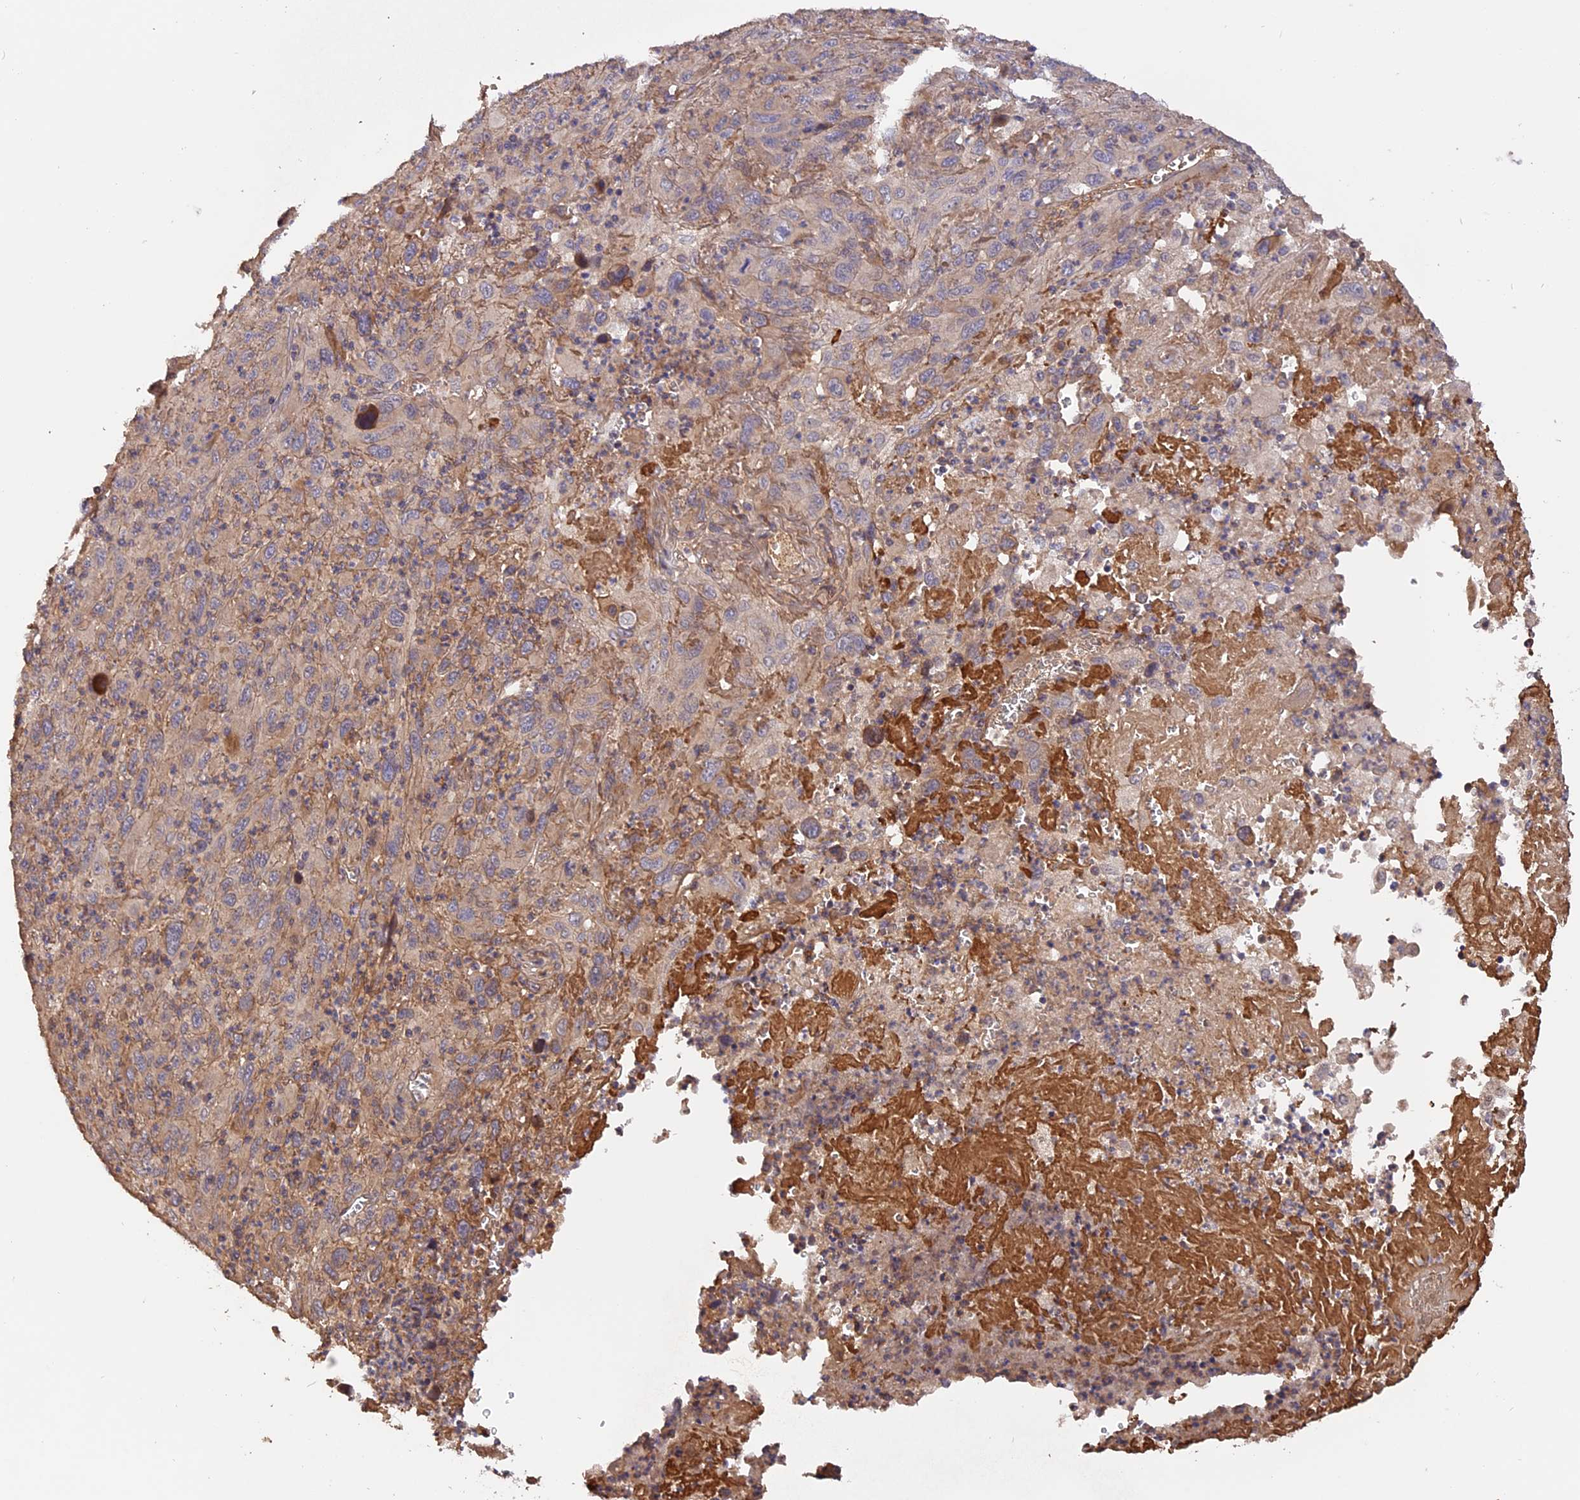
{"staining": {"intensity": "weak", "quantity": "<25%", "location": "cytoplasmic/membranous"}, "tissue": "melanoma", "cell_type": "Tumor cells", "image_type": "cancer", "snomed": [{"axis": "morphology", "description": "Malignant melanoma, Metastatic site"}, {"axis": "topography", "description": "Skin"}], "caption": "Melanoma stained for a protein using immunohistochemistry (IHC) shows no positivity tumor cells.", "gene": "RASAL1", "patient": {"sex": "female", "age": 56}}